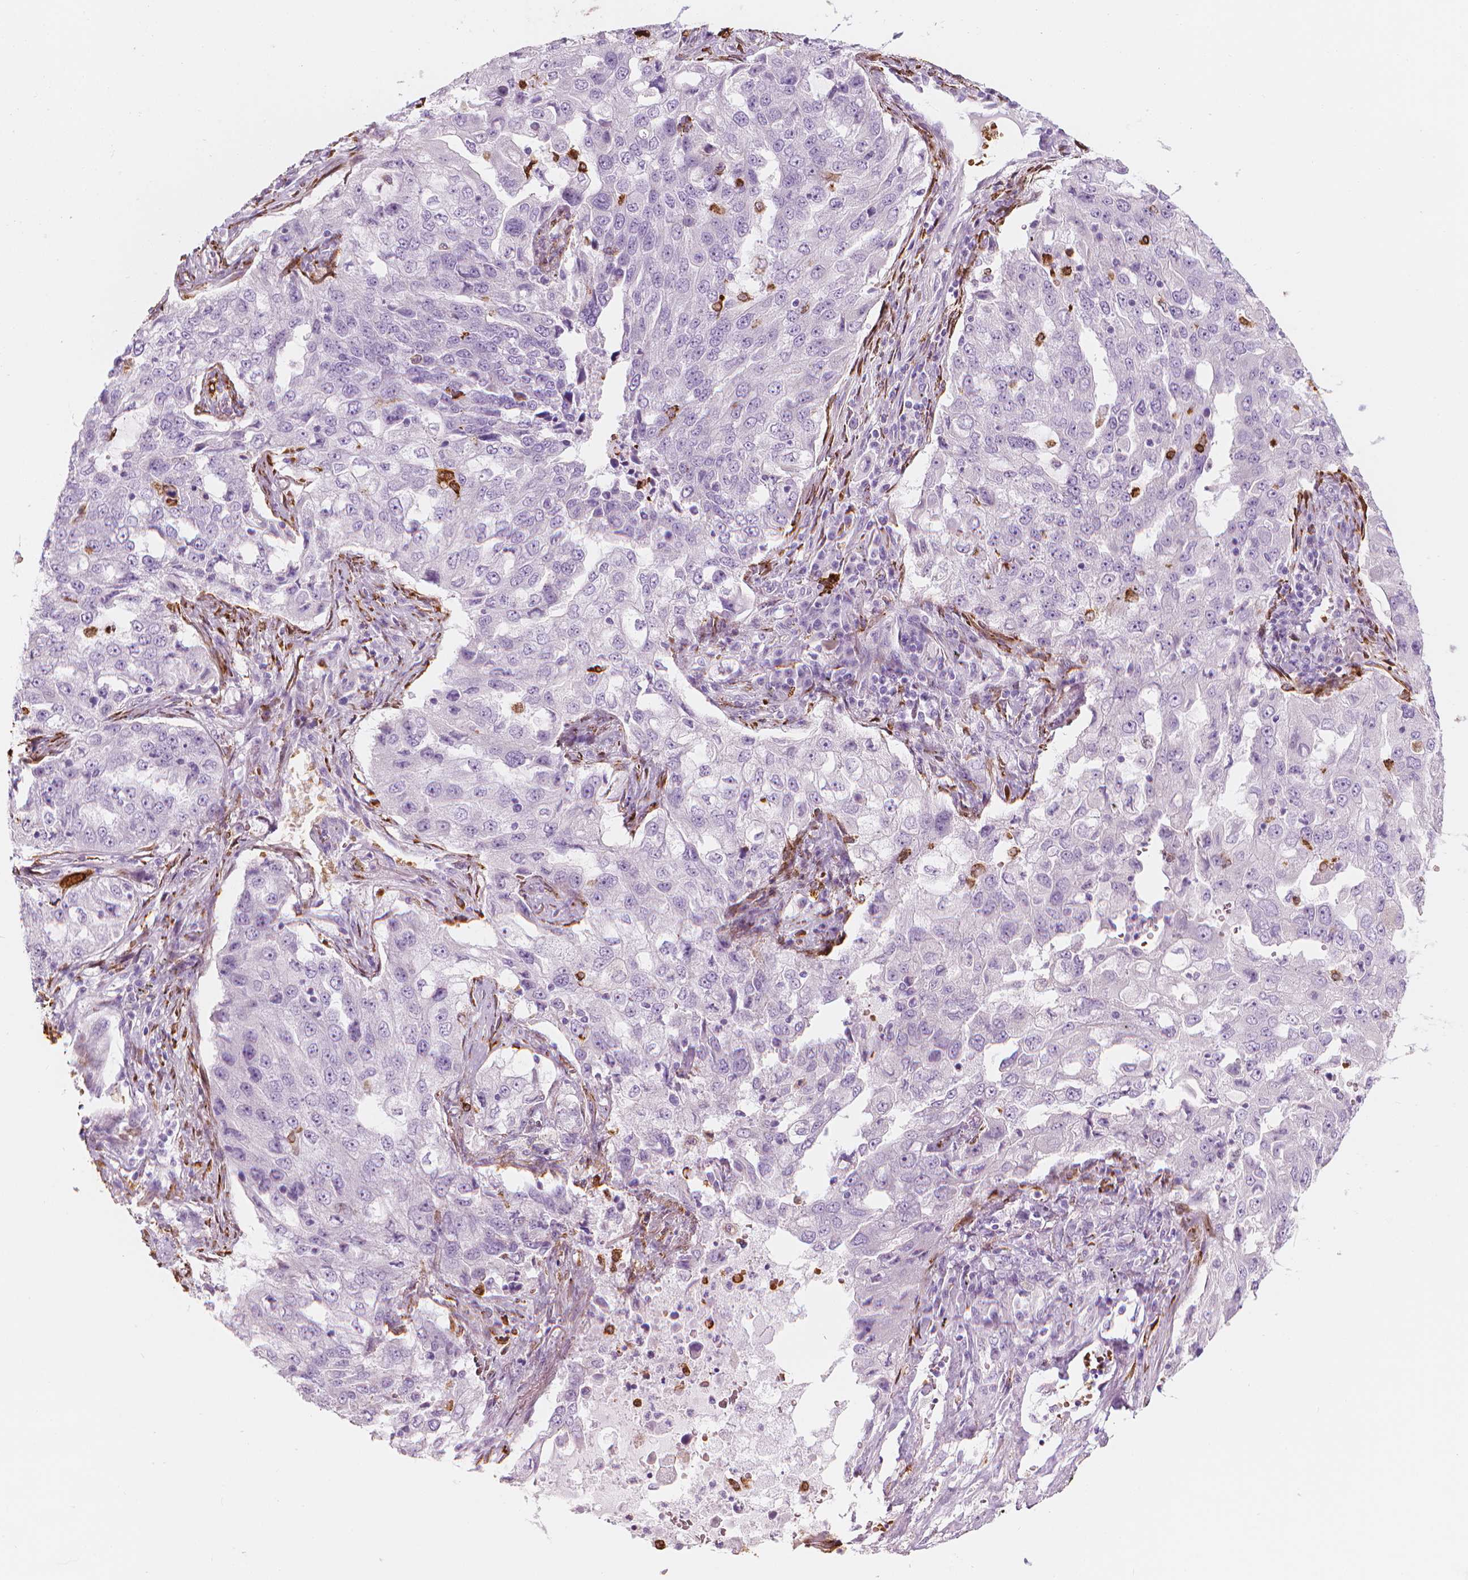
{"staining": {"intensity": "negative", "quantity": "none", "location": "none"}, "tissue": "lung cancer", "cell_type": "Tumor cells", "image_type": "cancer", "snomed": [{"axis": "morphology", "description": "Adenocarcinoma, NOS"}, {"axis": "topography", "description": "Lung"}], "caption": "A photomicrograph of lung adenocarcinoma stained for a protein displays no brown staining in tumor cells.", "gene": "CES1", "patient": {"sex": "female", "age": 61}}